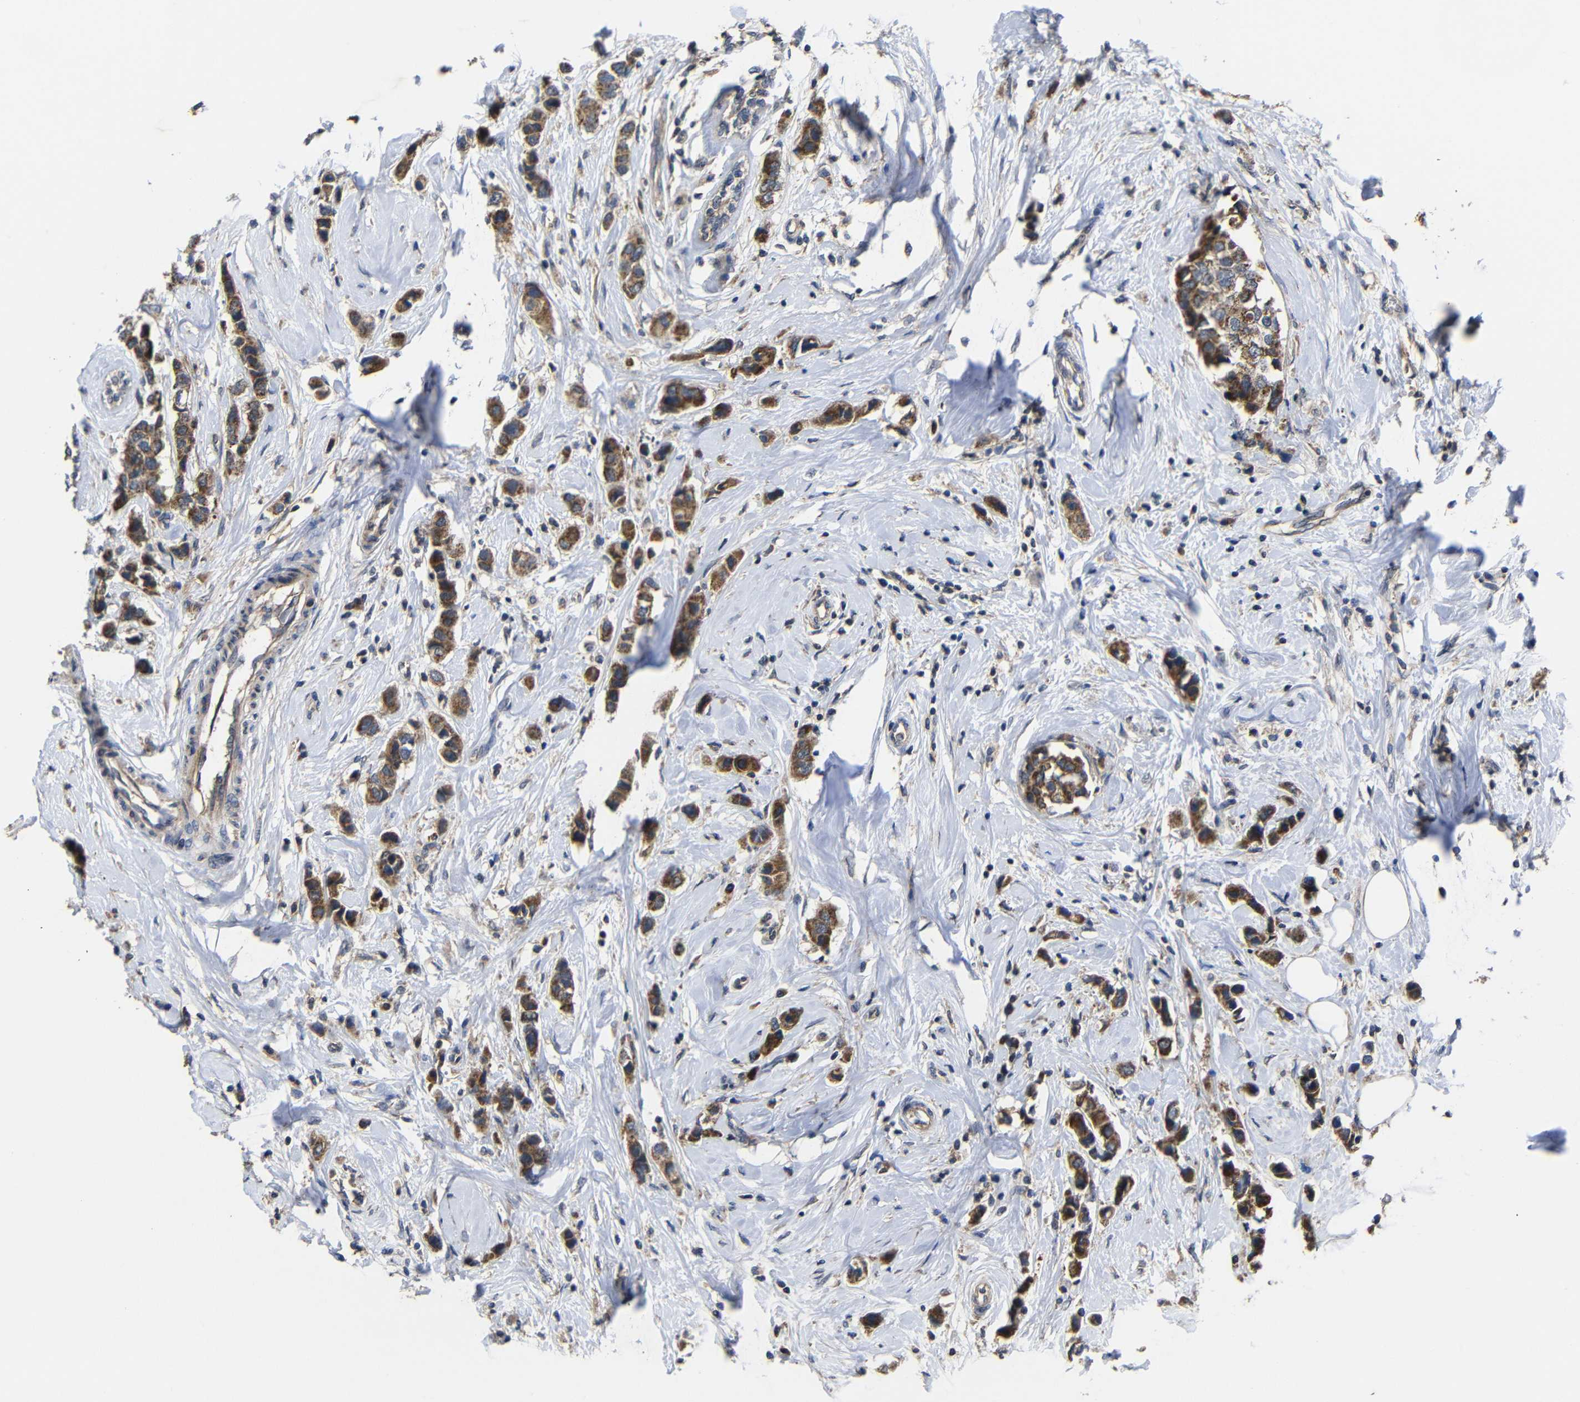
{"staining": {"intensity": "moderate", "quantity": ">75%", "location": "cytoplasmic/membranous"}, "tissue": "breast cancer", "cell_type": "Tumor cells", "image_type": "cancer", "snomed": [{"axis": "morphology", "description": "Normal tissue, NOS"}, {"axis": "morphology", "description": "Duct carcinoma"}, {"axis": "topography", "description": "Breast"}], "caption": "A medium amount of moderate cytoplasmic/membranous staining is appreciated in about >75% of tumor cells in breast infiltrating ductal carcinoma tissue.", "gene": "LPAR5", "patient": {"sex": "female", "age": 50}}